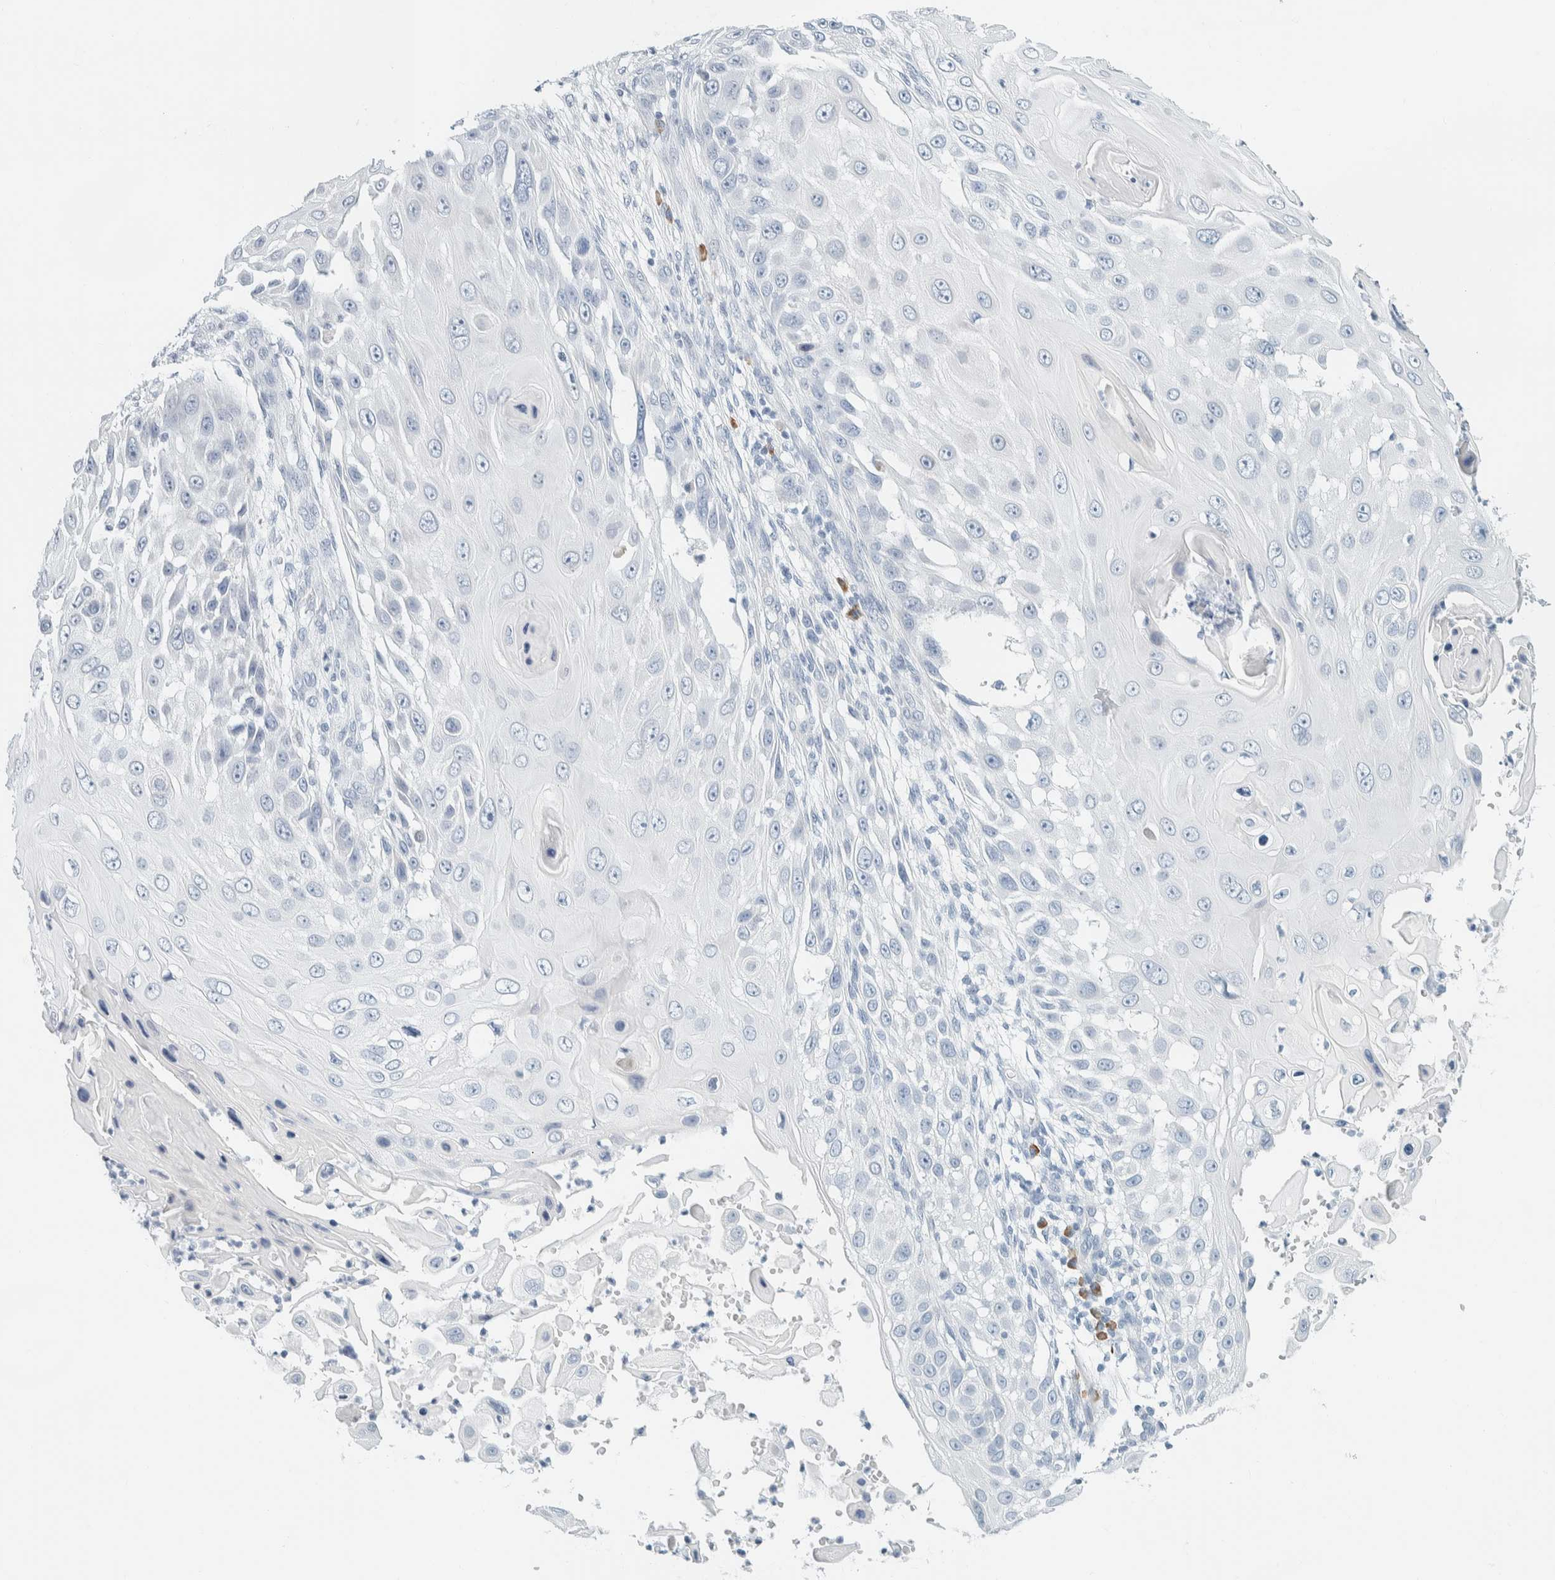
{"staining": {"intensity": "negative", "quantity": "none", "location": "none"}, "tissue": "skin cancer", "cell_type": "Tumor cells", "image_type": "cancer", "snomed": [{"axis": "morphology", "description": "Squamous cell carcinoma, NOS"}, {"axis": "topography", "description": "Skin"}], "caption": "The micrograph reveals no staining of tumor cells in skin squamous cell carcinoma.", "gene": "ARHGAP27", "patient": {"sex": "female", "age": 44}}